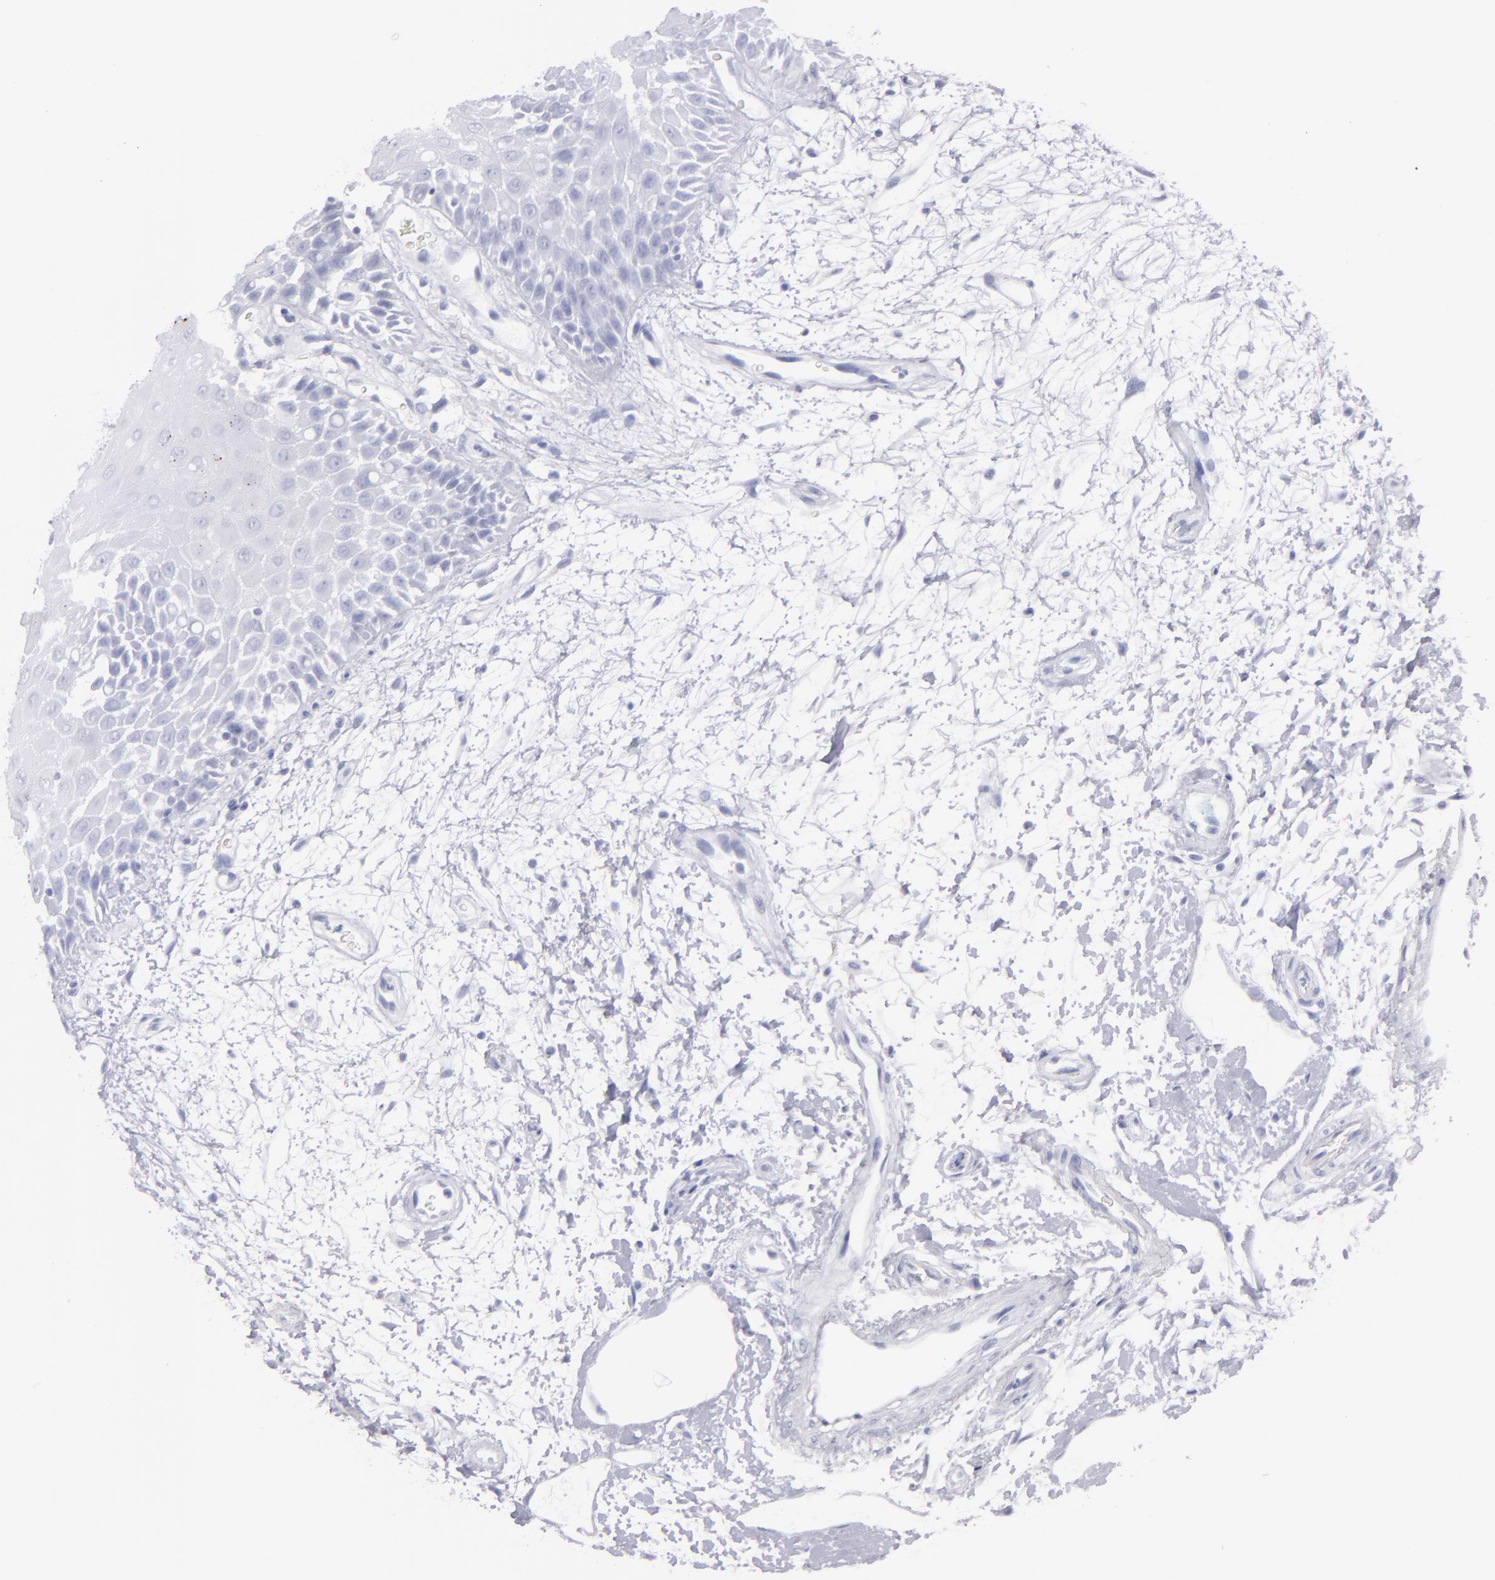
{"staining": {"intensity": "moderate", "quantity": "<25%", "location": "cytoplasmic/membranous"}, "tissue": "oral mucosa", "cell_type": "Squamous epithelial cells", "image_type": "normal", "snomed": [{"axis": "morphology", "description": "Normal tissue, NOS"}, {"axis": "morphology", "description": "Squamous cell carcinoma, NOS"}, {"axis": "topography", "description": "Skeletal muscle"}, {"axis": "topography", "description": "Oral tissue"}, {"axis": "topography", "description": "Head-Neck"}], "caption": "A brown stain labels moderate cytoplasmic/membranous expression of a protein in squamous epithelial cells of normal human oral mucosa. (Brightfield microscopy of DAB IHC at high magnification).", "gene": "FLG", "patient": {"sex": "female", "age": 84}}